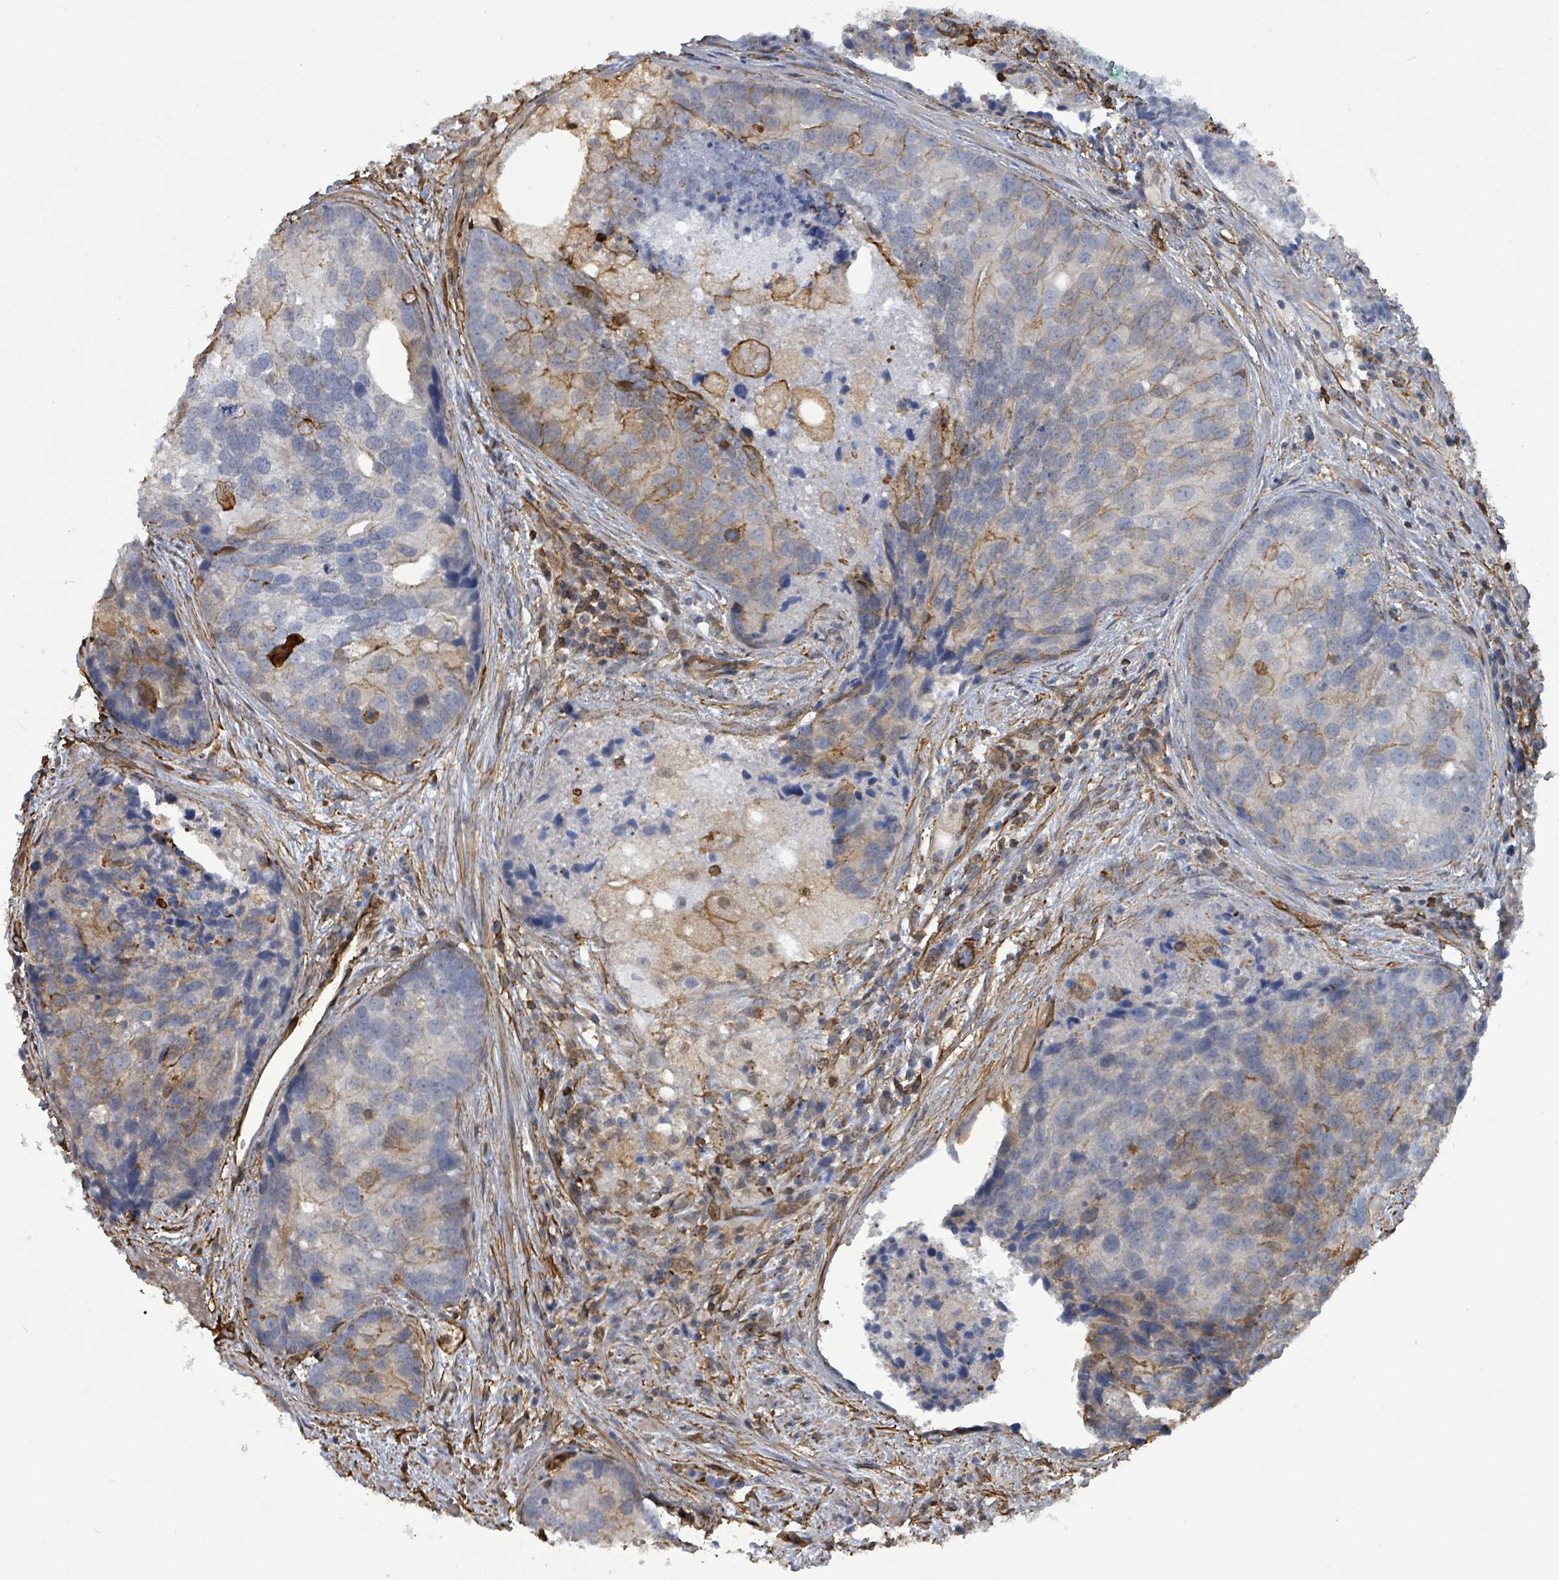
{"staining": {"intensity": "moderate", "quantity": "<25%", "location": "cytoplasmic/membranous"}, "tissue": "prostate cancer", "cell_type": "Tumor cells", "image_type": "cancer", "snomed": [{"axis": "morphology", "description": "Adenocarcinoma, High grade"}, {"axis": "topography", "description": "Prostate"}], "caption": "This micrograph demonstrates prostate high-grade adenocarcinoma stained with immunohistochemistry (IHC) to label a protein in brown. The cytoplasmic/membranous of tumor cells show moderate positivity for the protein. Nuclei are counter-stained blue.", "gene": "PRKRIP1", "patient": {"sex": "male", "age": 62}}